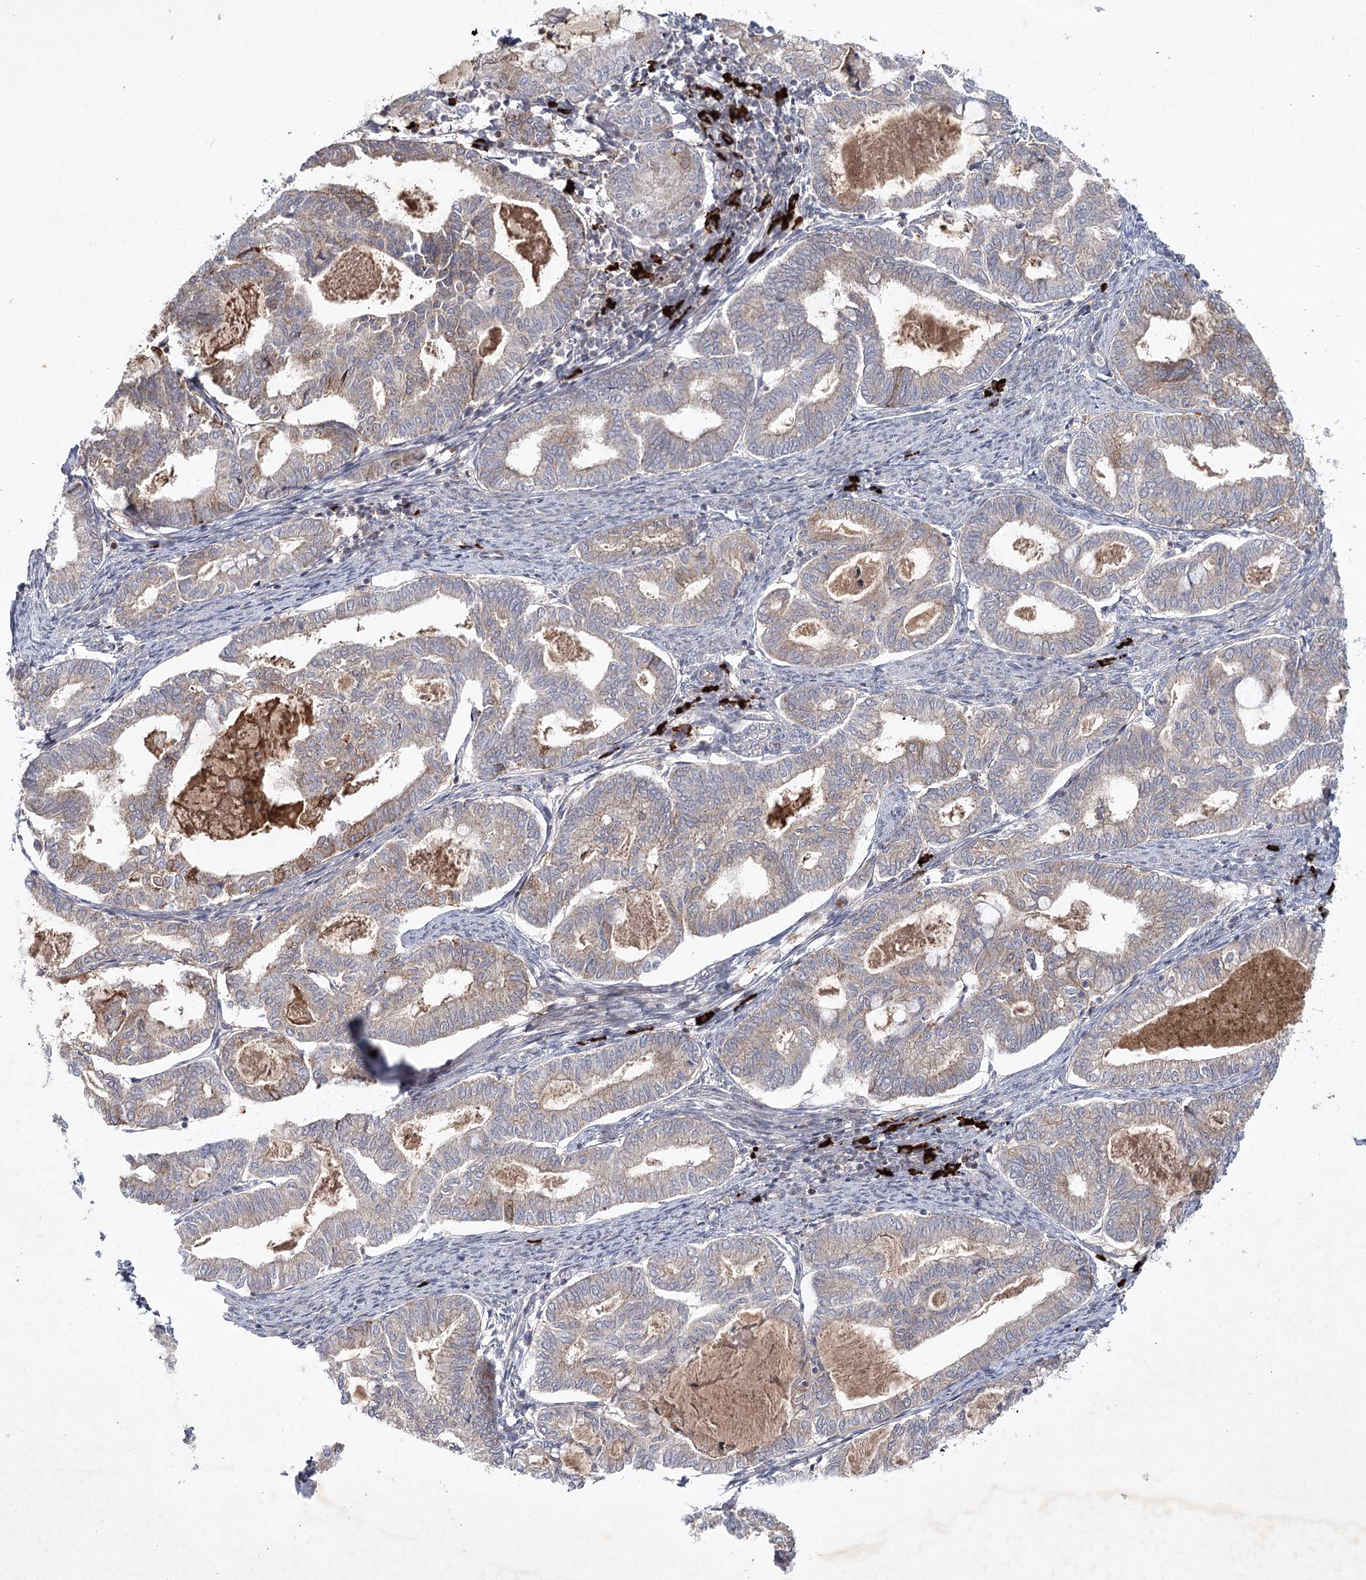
{"staining": {"intensity": "weak", "quantity": "25%-75%", "location": "cytoplasmic/membranous"}, "tissue": "endometrial cancer", "cell_type": "Tumor cells", "image_type": "cancer", "snomed": [{"axis": "morphology", "description": "Adenocarcinoma, NOS"}, {"axis": "topography", "description": "Endometrium"}], "caption": "Weak cytoplasmic/membranous positivity is identified in approximately 25%-75% of tumor cells in endometrial adenocarcinoma.", "gene": "MAP3K13", "patient": {"sex": "female", "age": 79}}